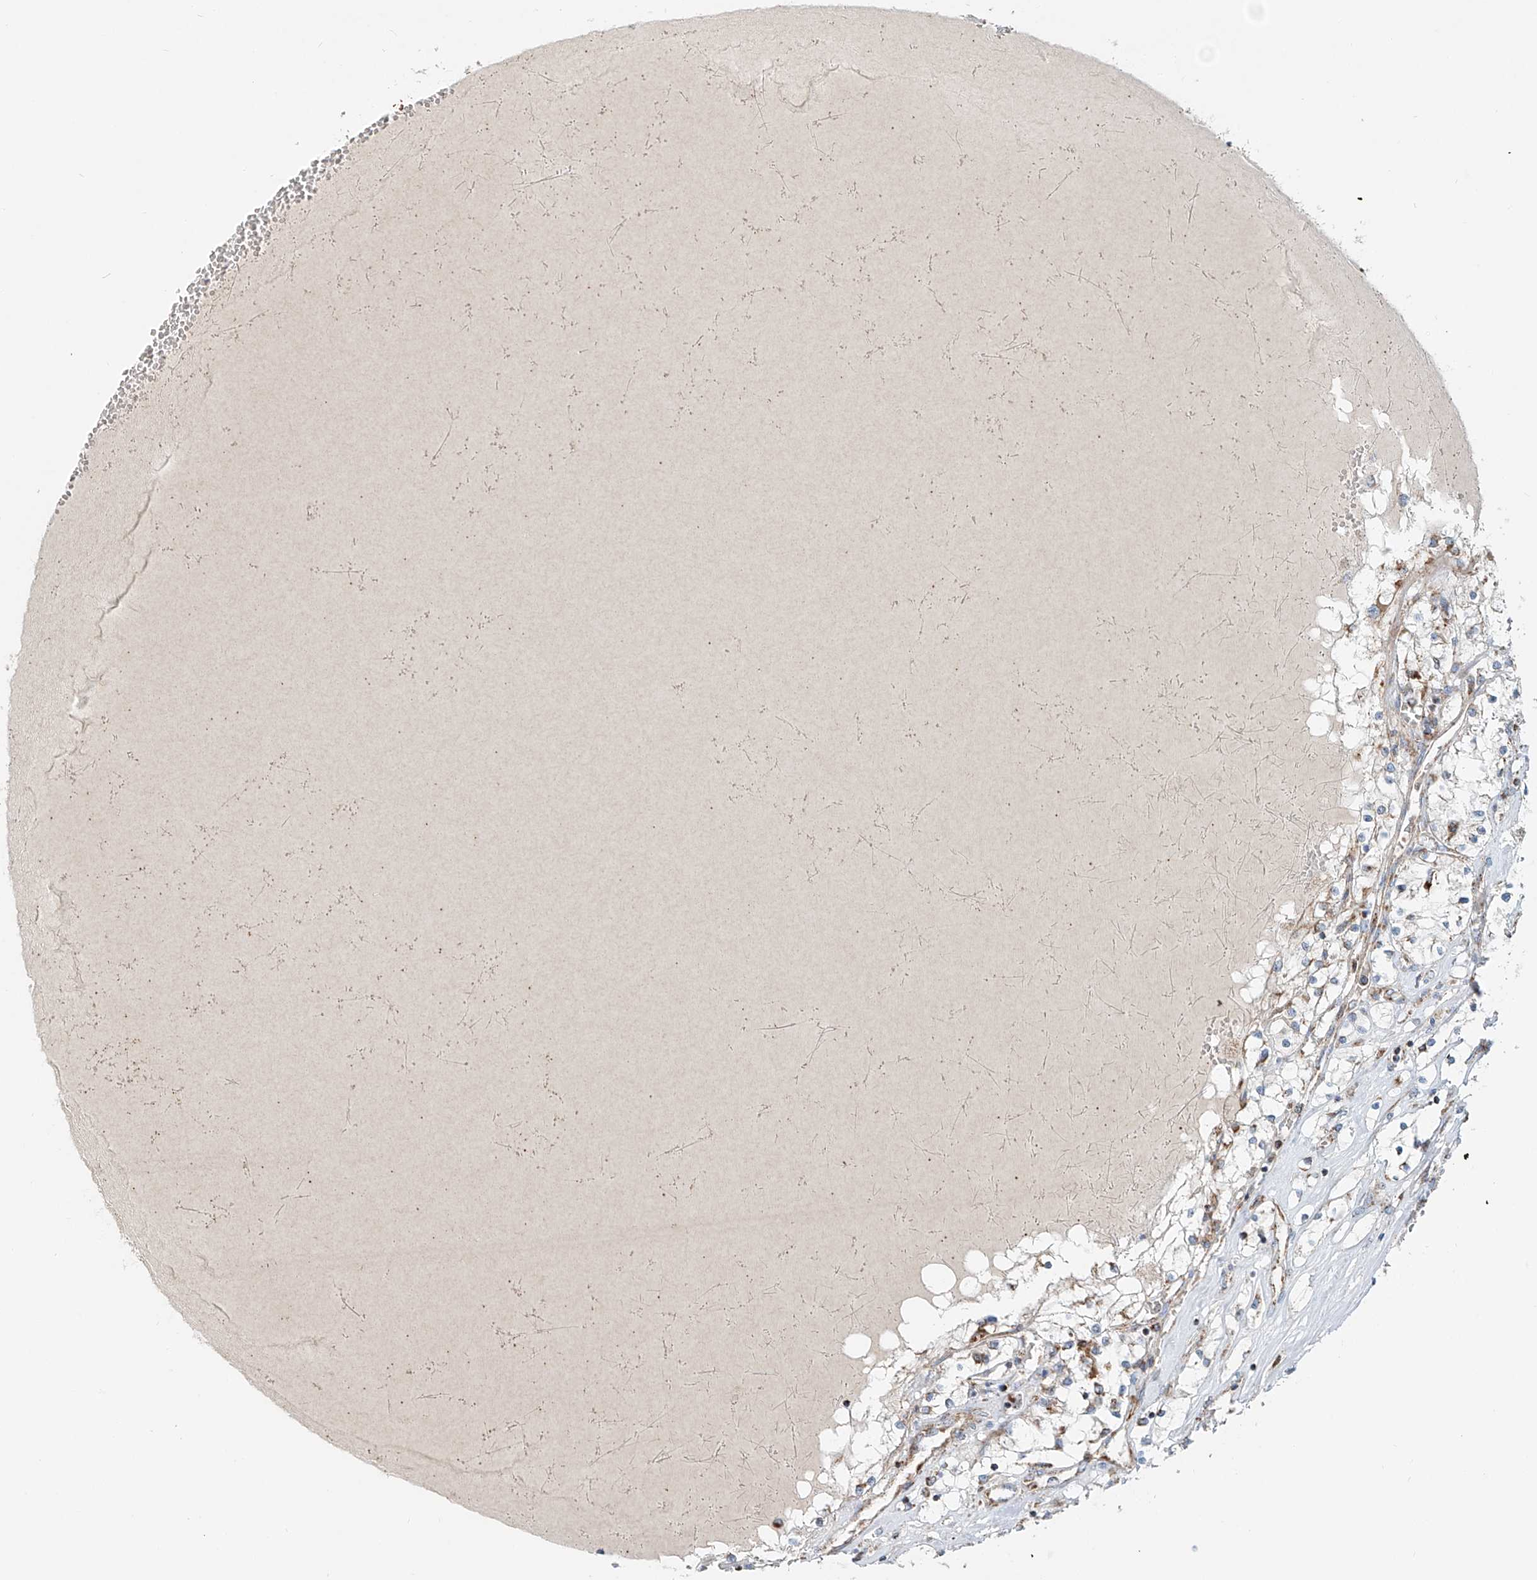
{"staining": {"intensity": "weak", "quantity": "<25%", "location": "cytoplasmic/membranous"}, "tissue": "renal cancer", "cell_type": "Tumor cells", "image_type": "cancer", "snomed": [{"axis": "morphology", "description": "Normal tissue, NOS"}, {"axis": "morphology", "description": "Adenocarcinoma, NOS"}, {"axis": "topography", "description": "Kidney"}], "caption": "Tumor cells show no significant protein expression in renal adenocarcinoma.", "gene": "CARD10", "patient": {"sex": "male", "age": 68}}